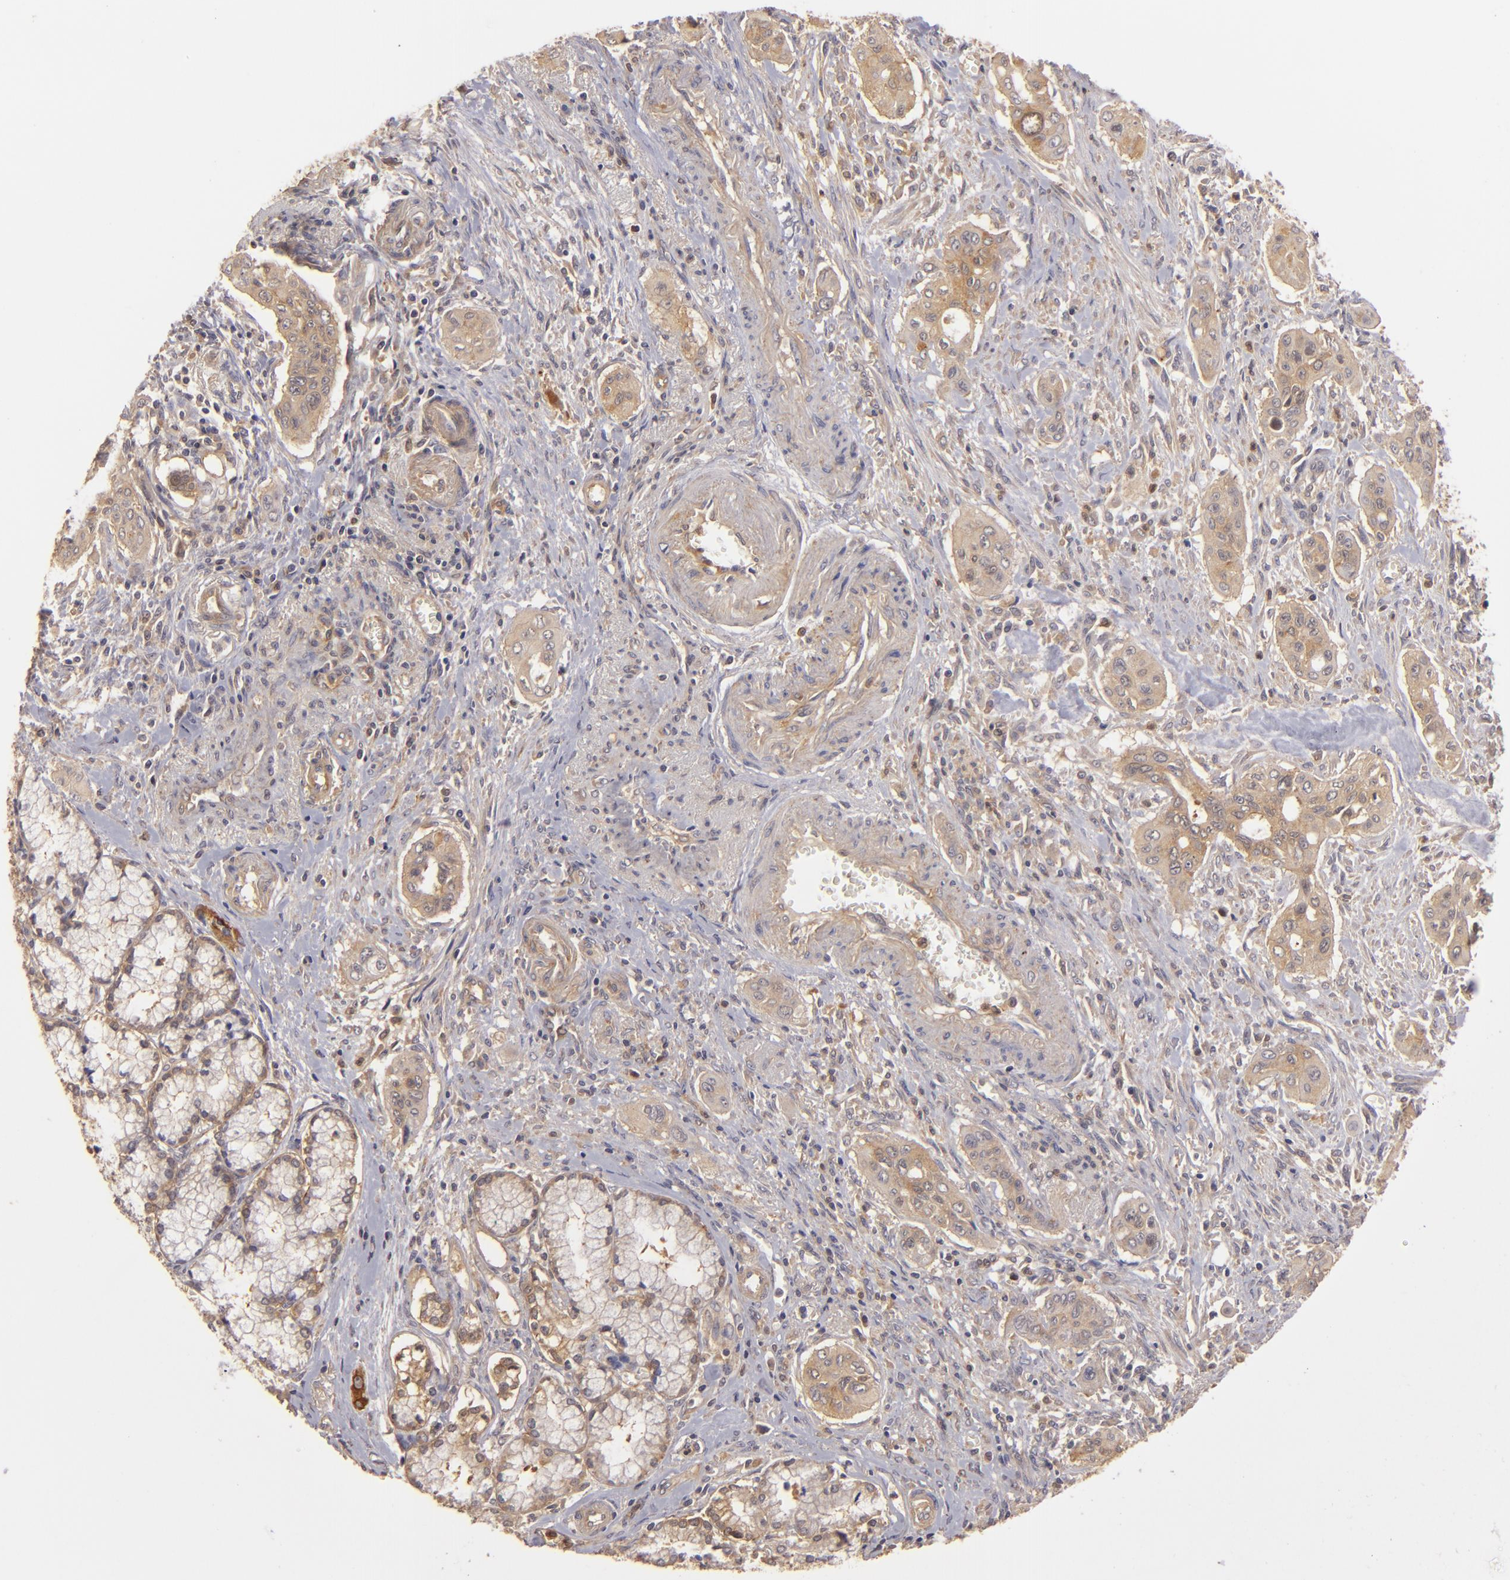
{"staining": {"intensity": "moderate", "quantity": ">75%", "location": "cytoplasmic/membranous"}, "tissue": "pancreatic cancer", "cell_type": "Tumor cells", "image_type": "cancer", "snomed": [{"axis": "morphology", "description": "Adenocarcinoma, NOS"}, {"axis": "topography", "description": "Pancreas"}], "caption": "Pancreatic adenocarcinoma was stained to show a protein in brown. There is medium levels of moderate cytoplasmic/membranous positivity in about >75% of tumor cells.", "gene": "PRKCD", "patient": {"sex": "male", "age": 77}}